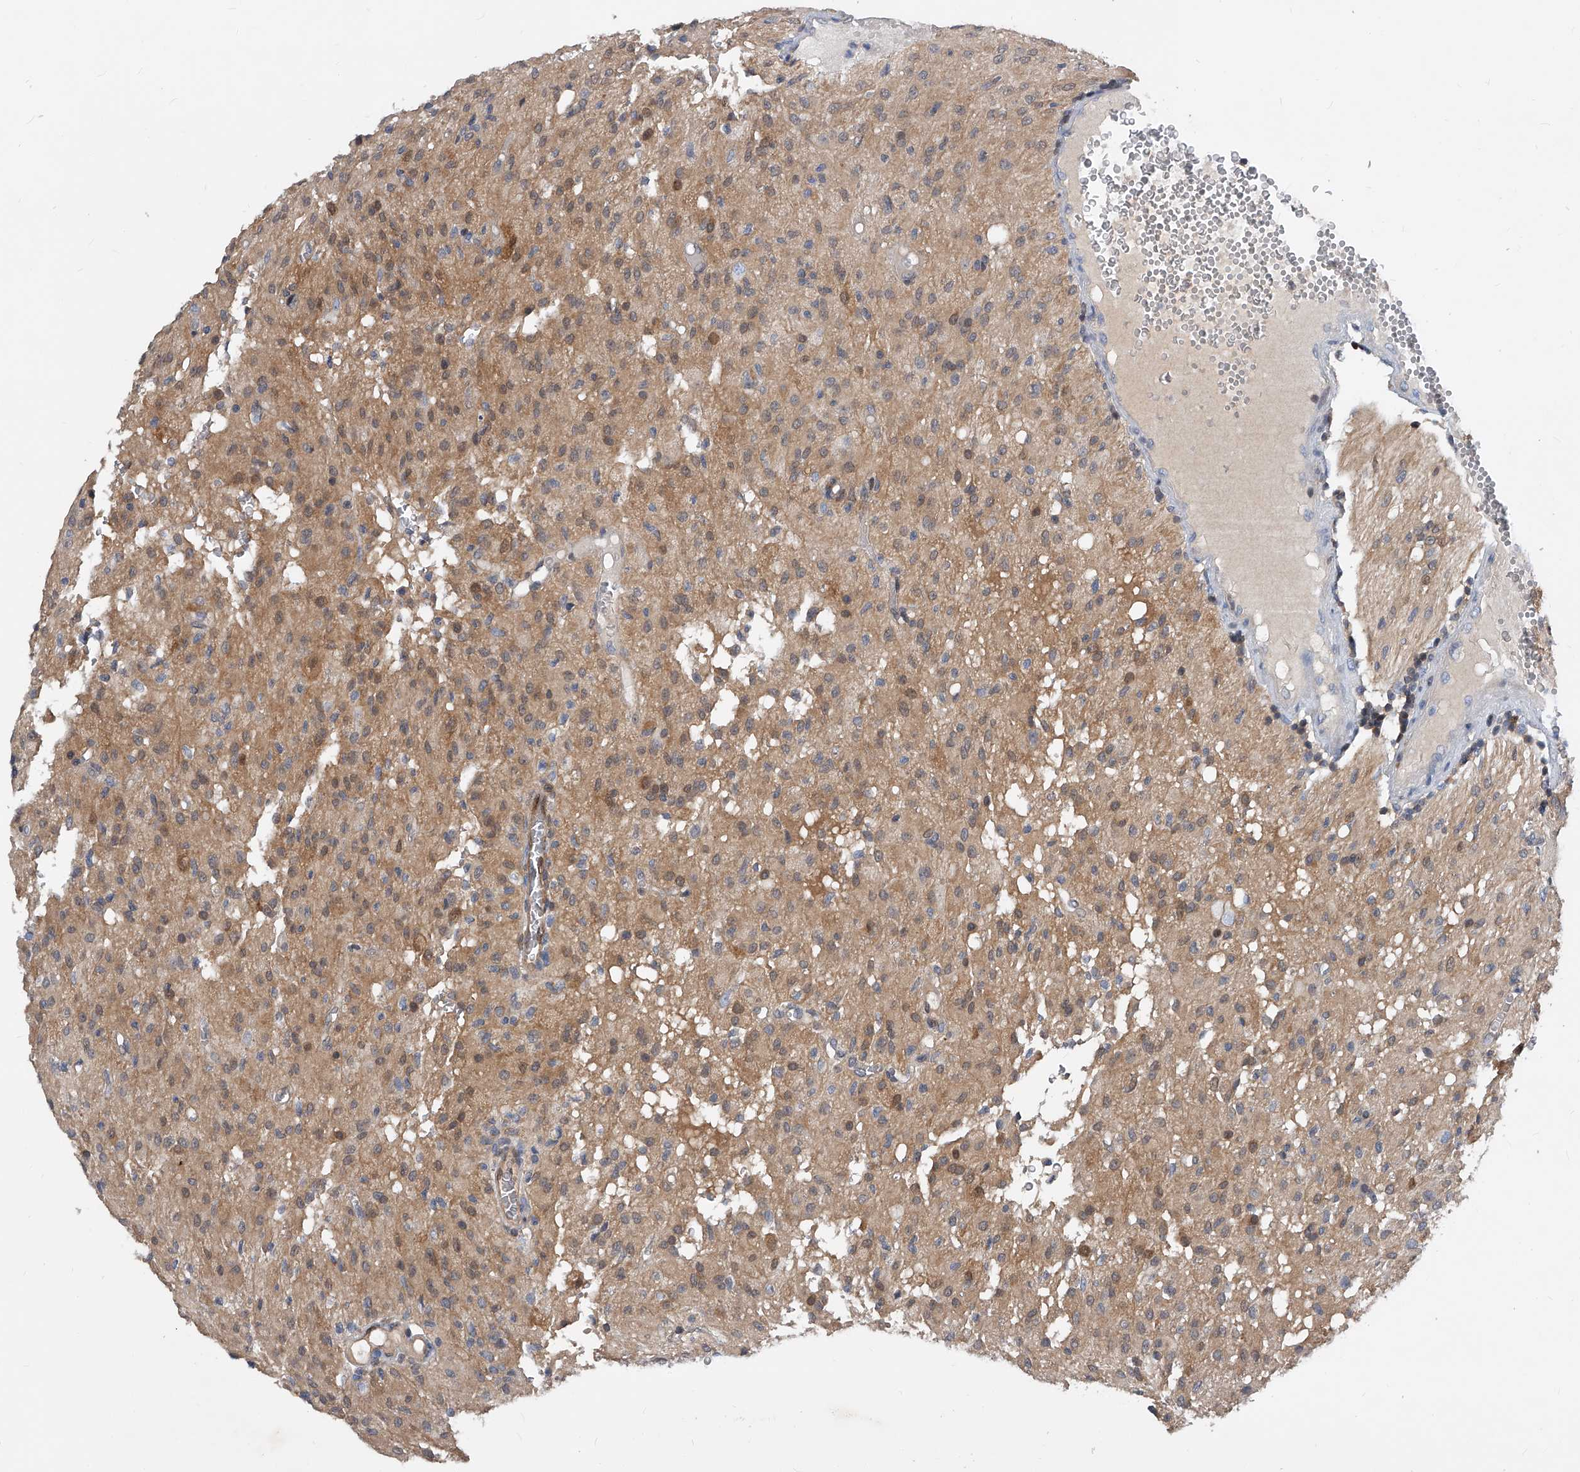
{"staining": {"intensity": "weak", "quantity": "25%-75%", "location": "cytoplasmic/membranous"}, "tissue": "glioma", "cell_type": "Tumor cells", "image_type": "cancer", "snomed": [{"axis": "morphology", "description": "Glioma, malignant, High grade"}, {"axis": "topography", "description": "Brain"}], "caption": "Brown immunohistochemical staining in malignant high-grade glioma displays weak cytoplasmic/membranous expression in approximately 25%-75% of tumor cells.", "gene": "MAP2K6", "patient": {"sex": "female", "age": 59}}